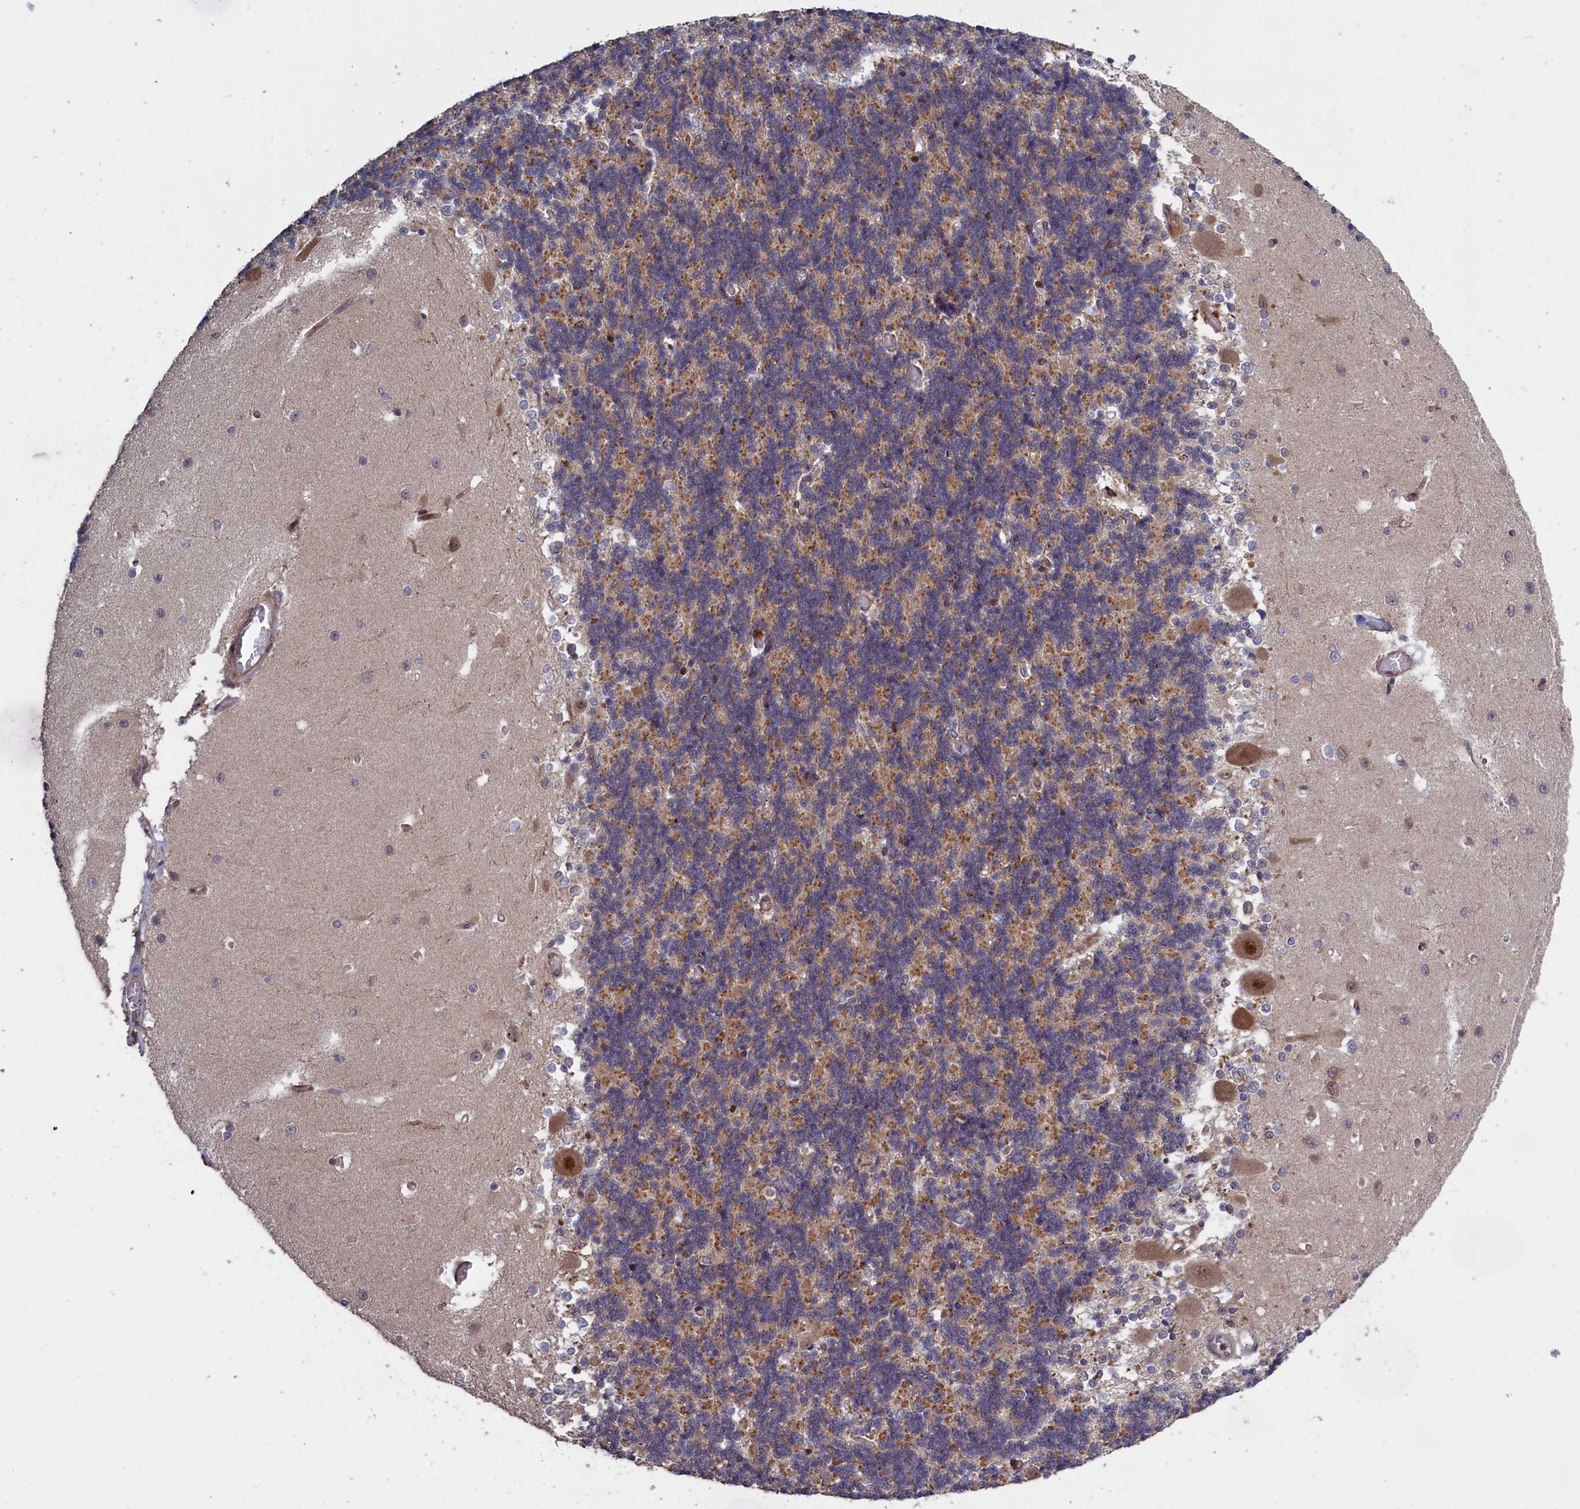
{"staining": {"intensity": "moderate", "quantity": "25%-75%", "location": "cytoplasmic/membranous"}, "tissue": "cerebellum", "cell_type": "Cells in granular layer", "image_type": "normal", "snomed": [{"axis": "morphology", "description": "Normal tissue, NOS"}, {"axis": "topography", "description": "Cerebellum"}], "caption": "High-magnification brightfield microscopy of unremarkable cerebellum stained with DAB (brown) and counterstained with hematoxylin (blue). cells in granular layer exhibit moderate cytoplasmic/membranous staining is identified in about25%-75% of cells.", "gene": "LSG1", "patient": {"sex": "male", "age": 37}}